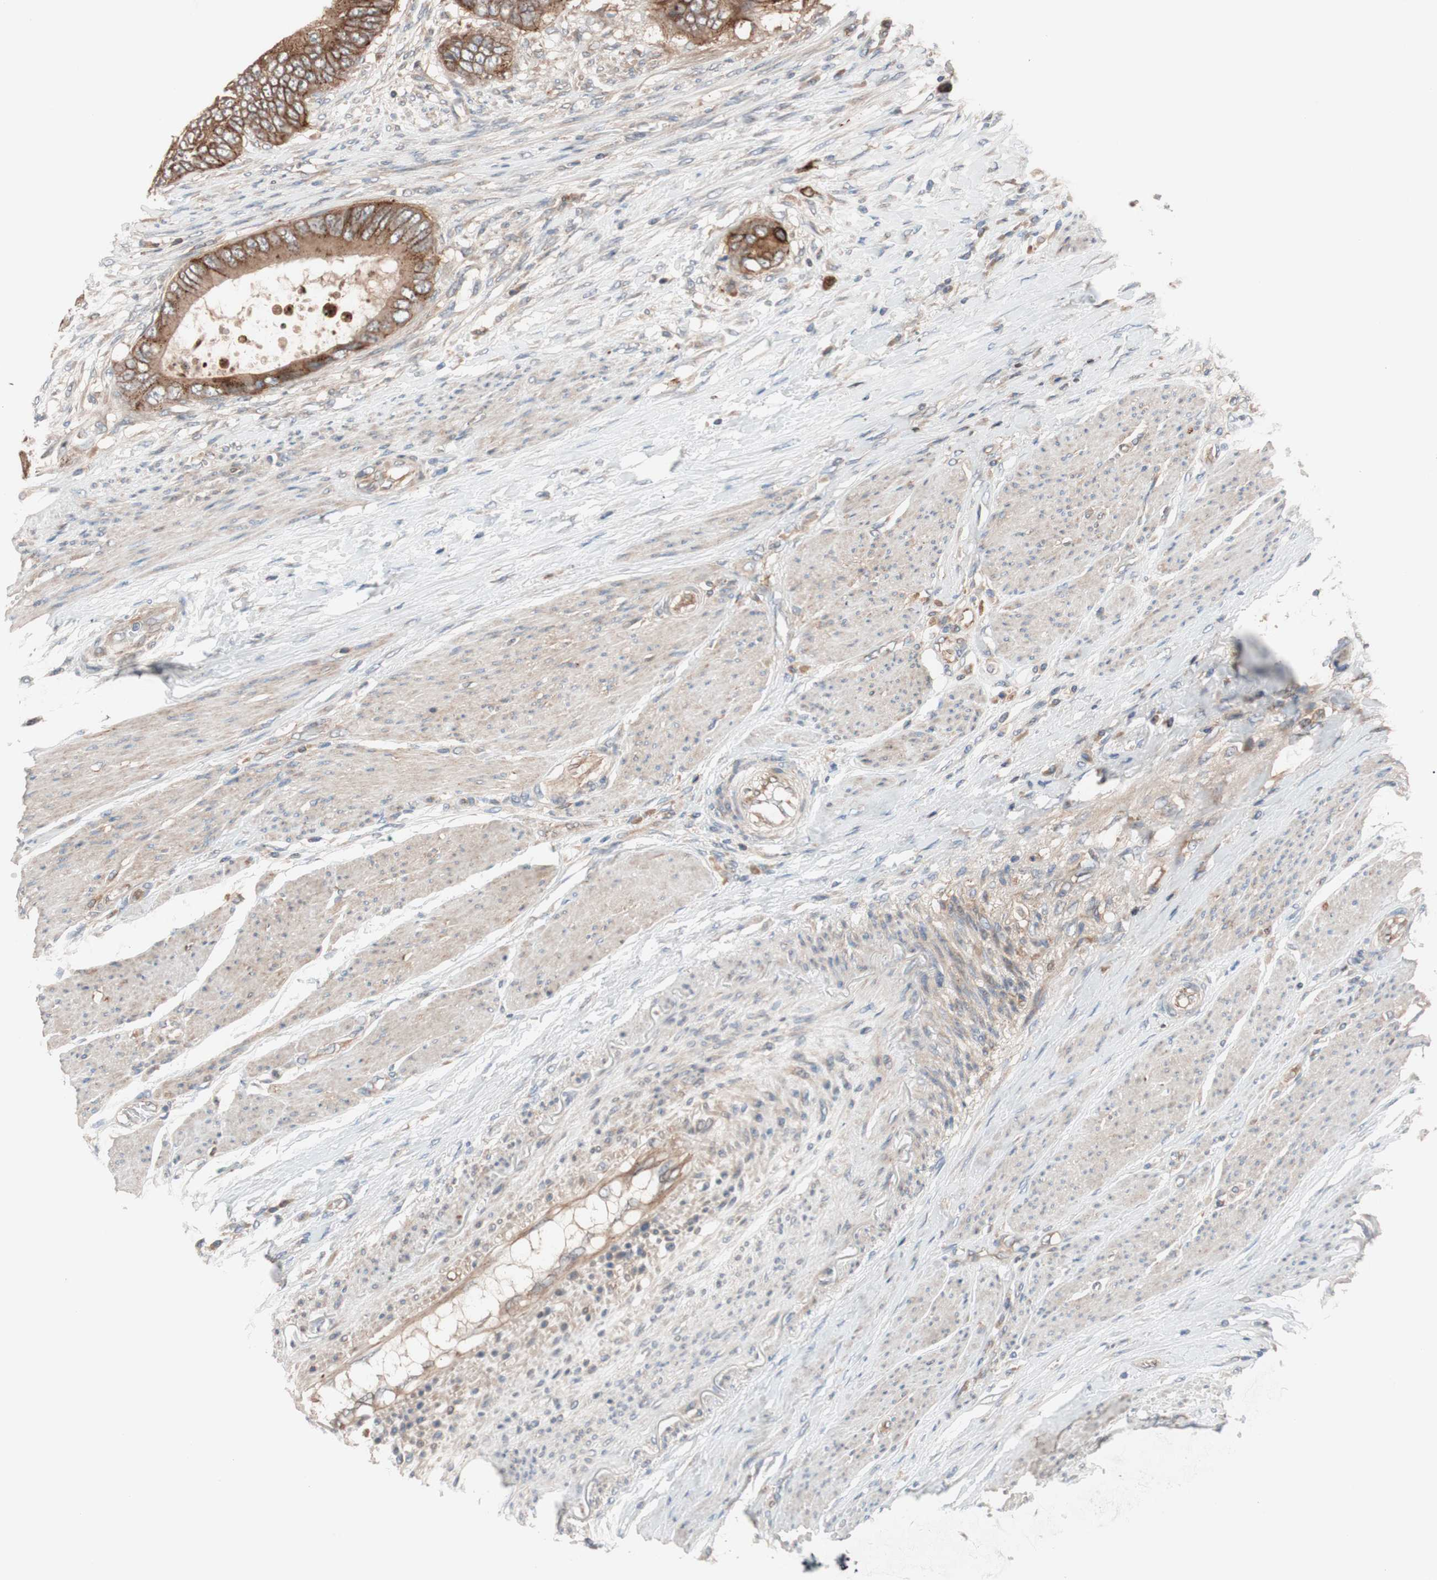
{"staining": {"intensity": "strong", "quantity": ">75%", "location": "cytoplasmic/membranous"}, "tissue": "colorectal cancer", "cell_type": "Tumor cells", "image_type": "cancer", "snomed": [{"axis": "morphology", "description": "Adenocarcinoma, NOS"}, {"axis": "topography", "description": "Rectum"}], "caption": "Brown immunohistochemical staining in adenocarcinoma (colorectal) shows strong cytoplasmic/membranous positivity in approximately >75% of tumor cells.", "gene": "SDC4", "patient": {"sex": "female", "age": 77}}